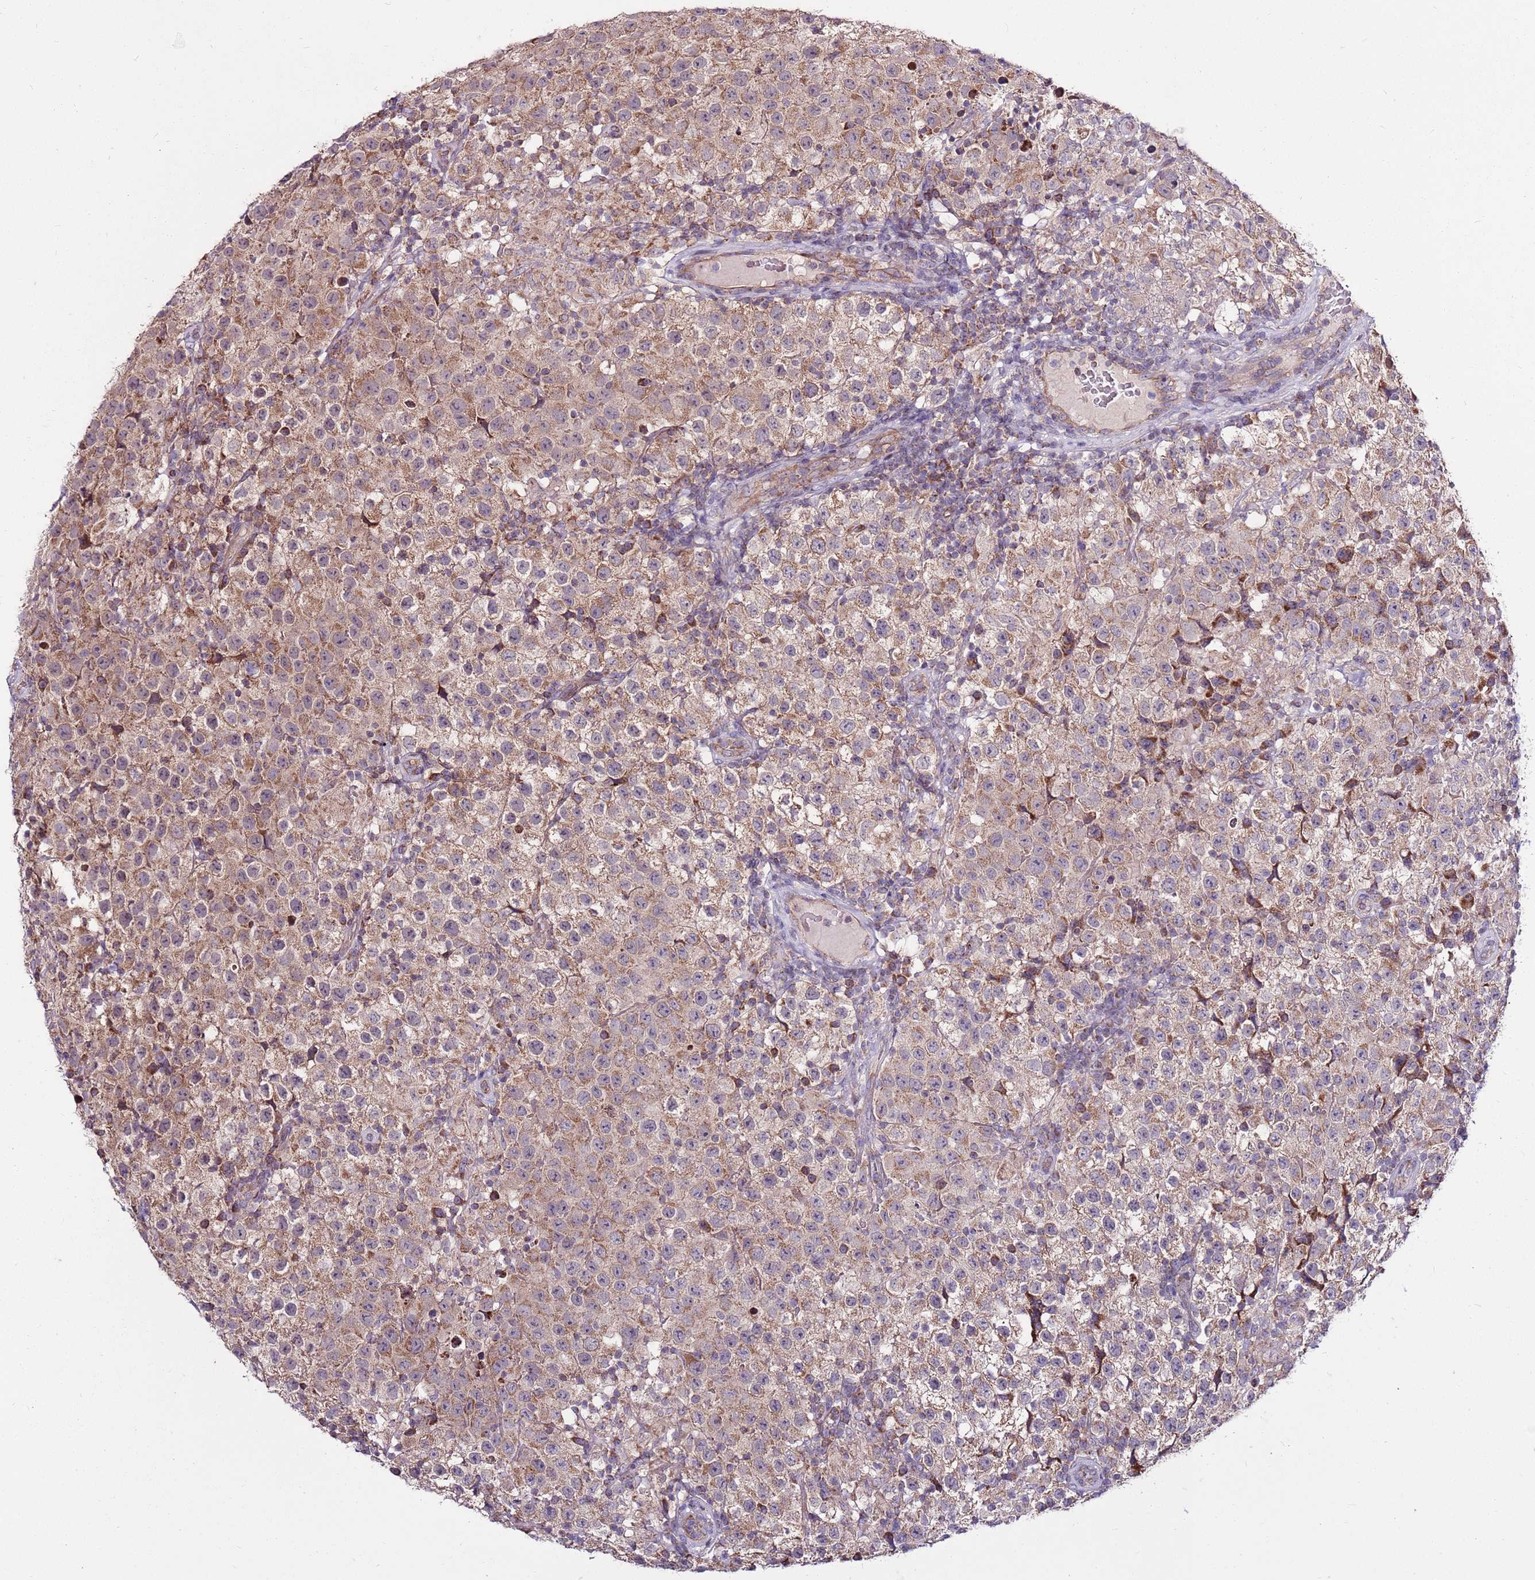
{"staining": {"intensity": "weak", "quantity": ">75%", "location": "cytoplasmic/membranous"}, "tissue": "testis cancer", "cell_type": "Tumor cells", "image_type": "cancer", "snomed": [{"axis": "morphology", "description": "Seminoma, NOS"}, {"axis": "morphology", "description": "Carcinoma, Embryonal, NOS"}, {"axis": "topography", "description": "Testis"}], "caption": "An immunohistochemistry image of tumor tissue is shown. Protein staining in brown labels weak cytoplasmic/membranous positivity in testis cancer within tumor cells.", "gene": "SMG1", "patient": {"sex": "male", "age": 41}}